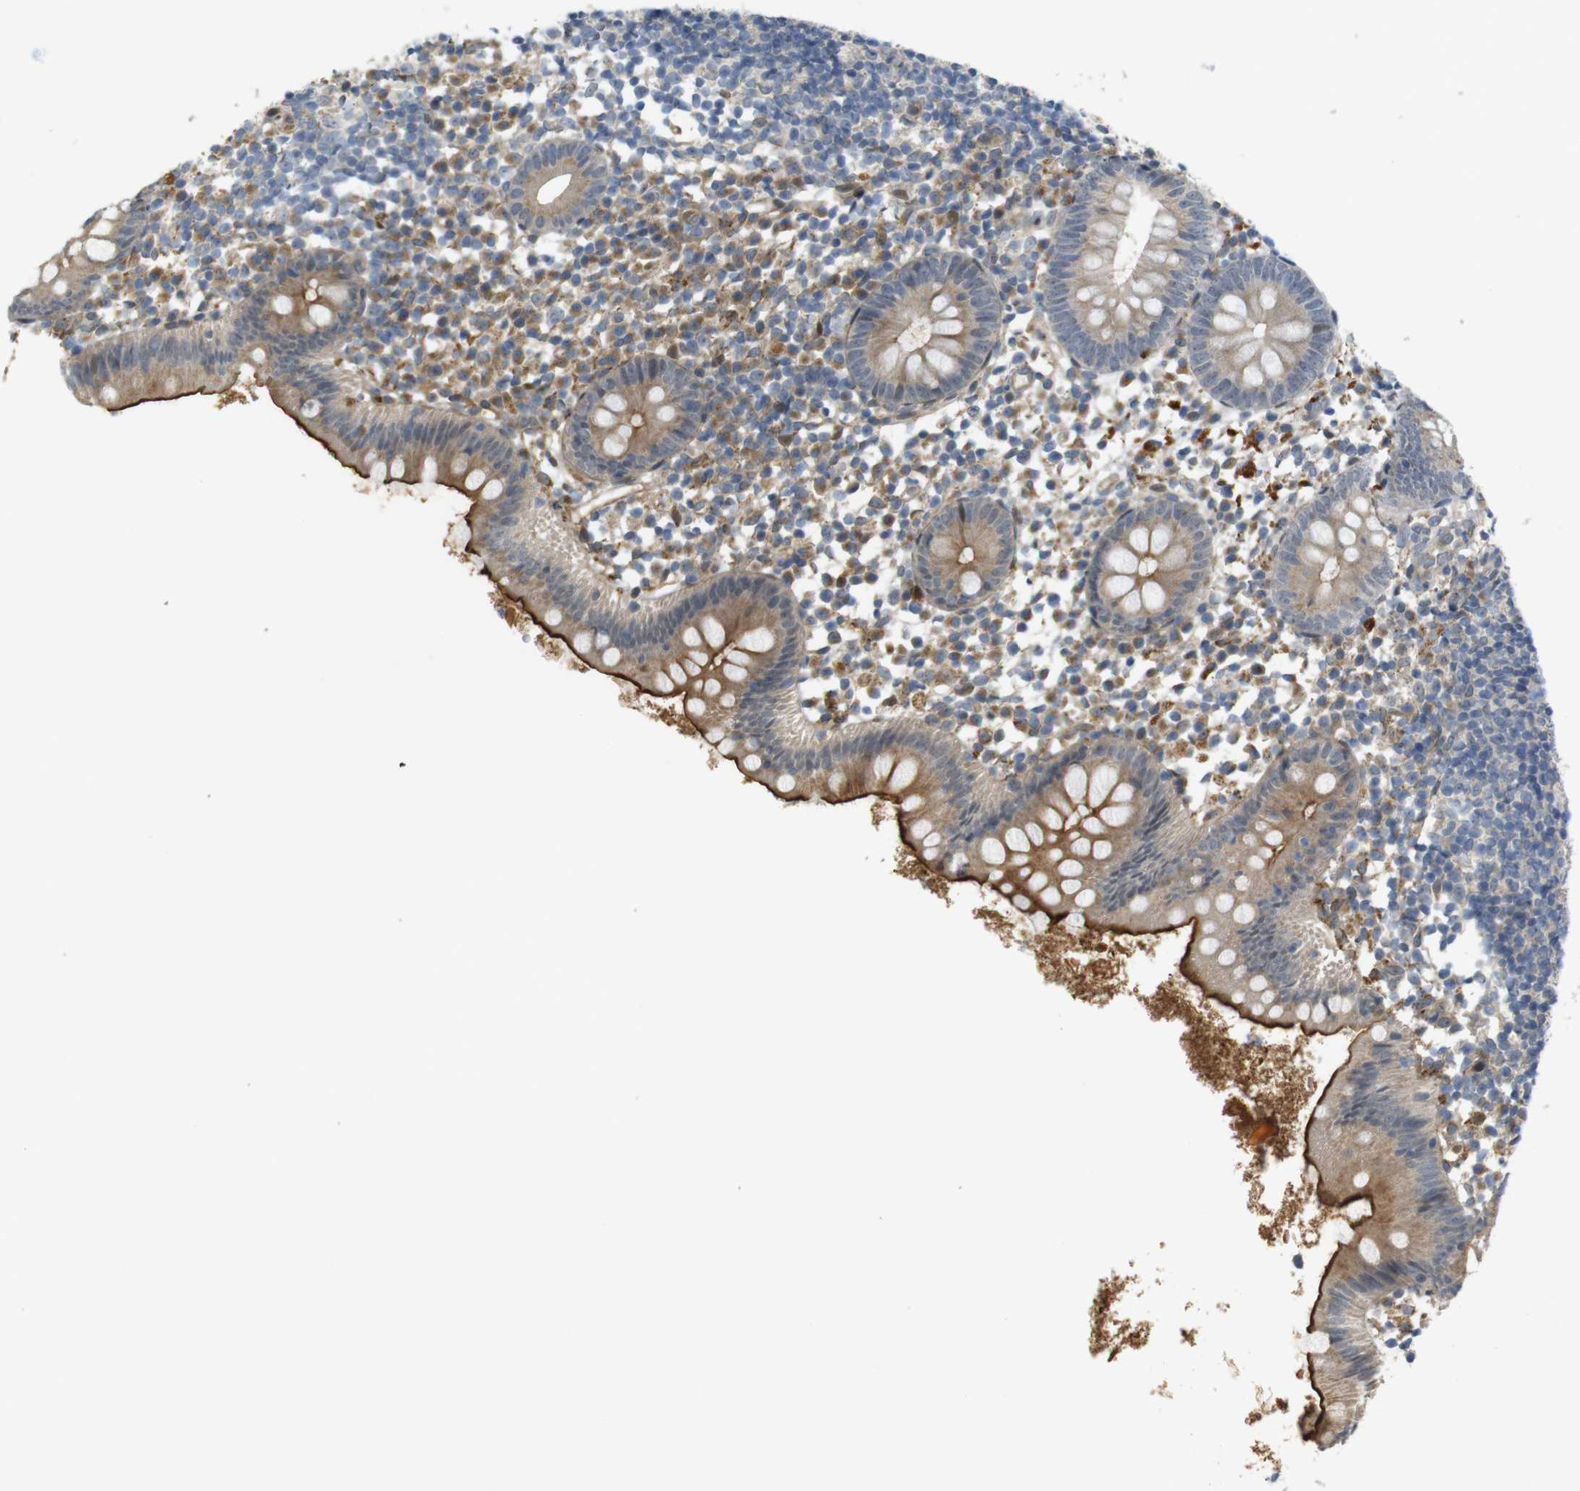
{"staining": {"intensity": "moderate", "quantity": "25%-75%", "location": "cytoplasmic/membranous"}, "tissue": "appendix", "cell_type": "Glandular cells", "image_type": "normal", "snomed": [{"axis": "morphology", "description": "Normal tissue, NOS"}, {"axis": "topography", "description": "Appendix"}], "caption": "A medium amount of moderate cytoplasmic/membranous positivity is present in about 25%-75% of glandular cells in unremarkable appendix.", "gene": "TSPAN9", "patient": {"sex": "female", "age": 20}}